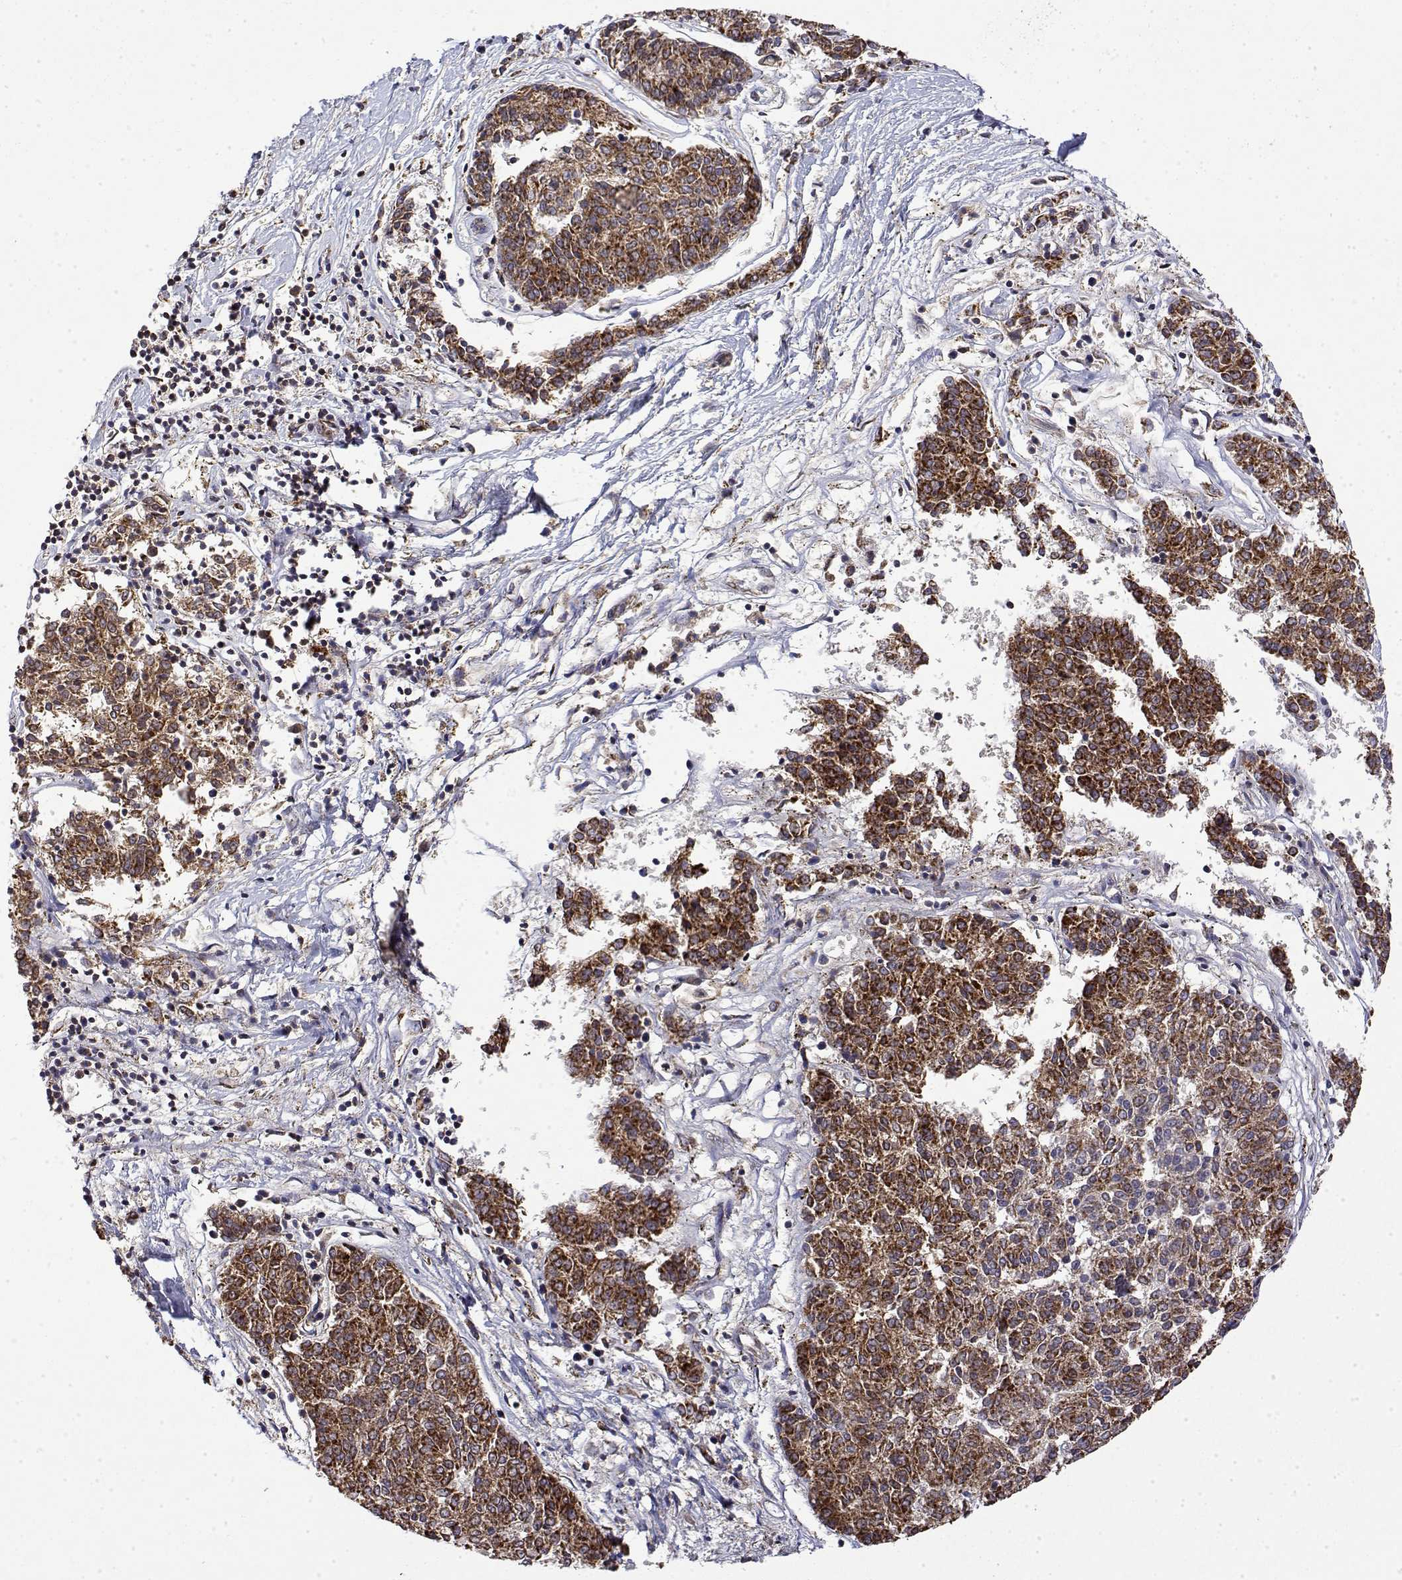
{"staining": {"intensity": "strong", "quantity": ">75%", "location": "cytoplasmic/membranous"}, "tissue": "melanoma", "cell_type": "Tumor cells", "image_type": "cancer", "snomed": [{"axis": "morphology", "description": "Malignant melanoma, NOS"}, {"axis": "topography", "description": "Skin"}], "caption": "The immunohistochemical stain labels strong cytoplasmic/membranous staining in tumor cells of melanoma tissue.", "gene": "GADD45GIP1", "patient": {"sex": "female", "age": 72}}